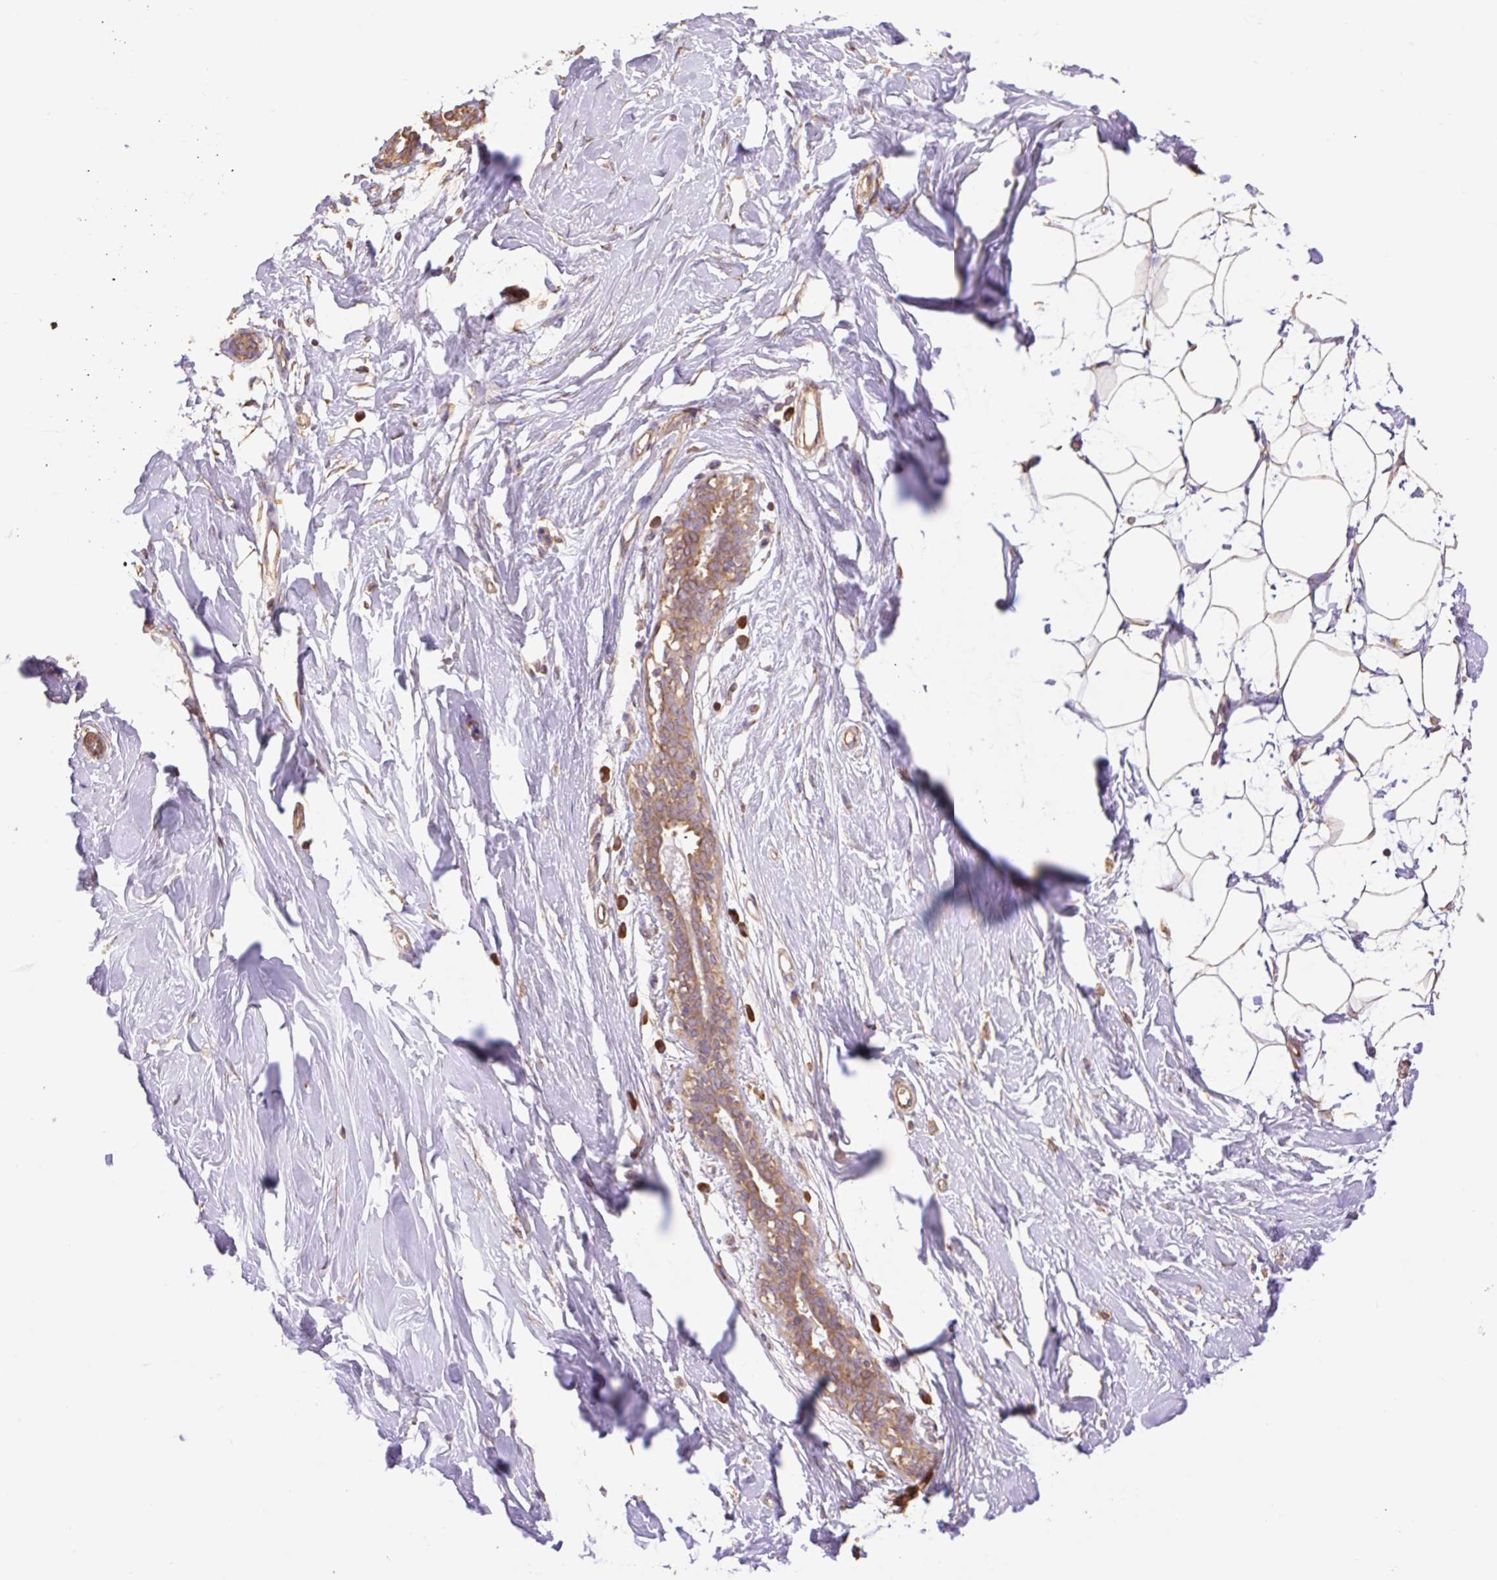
{"staining": {"intensity": "negative", "quantity": "none", "location": "none"}, "tissue": "breast", "cell_type": "Adipocytes", "image_type": "normal", "snomed": [{"axis": "morphology", "description": "Normal tissue, NOS"}, {"axis": "topography", "description": "Breast"}], "caption": "This photomicrograph is of benign breast stained with immunohistochemistry to label a protein in brown with the nuclei are counter-stained blue. There is no staining in adipocytes. Nuclei are stained in blue.", "gene": "DESI1", "patient": {"sex": "female", "age": 27}}